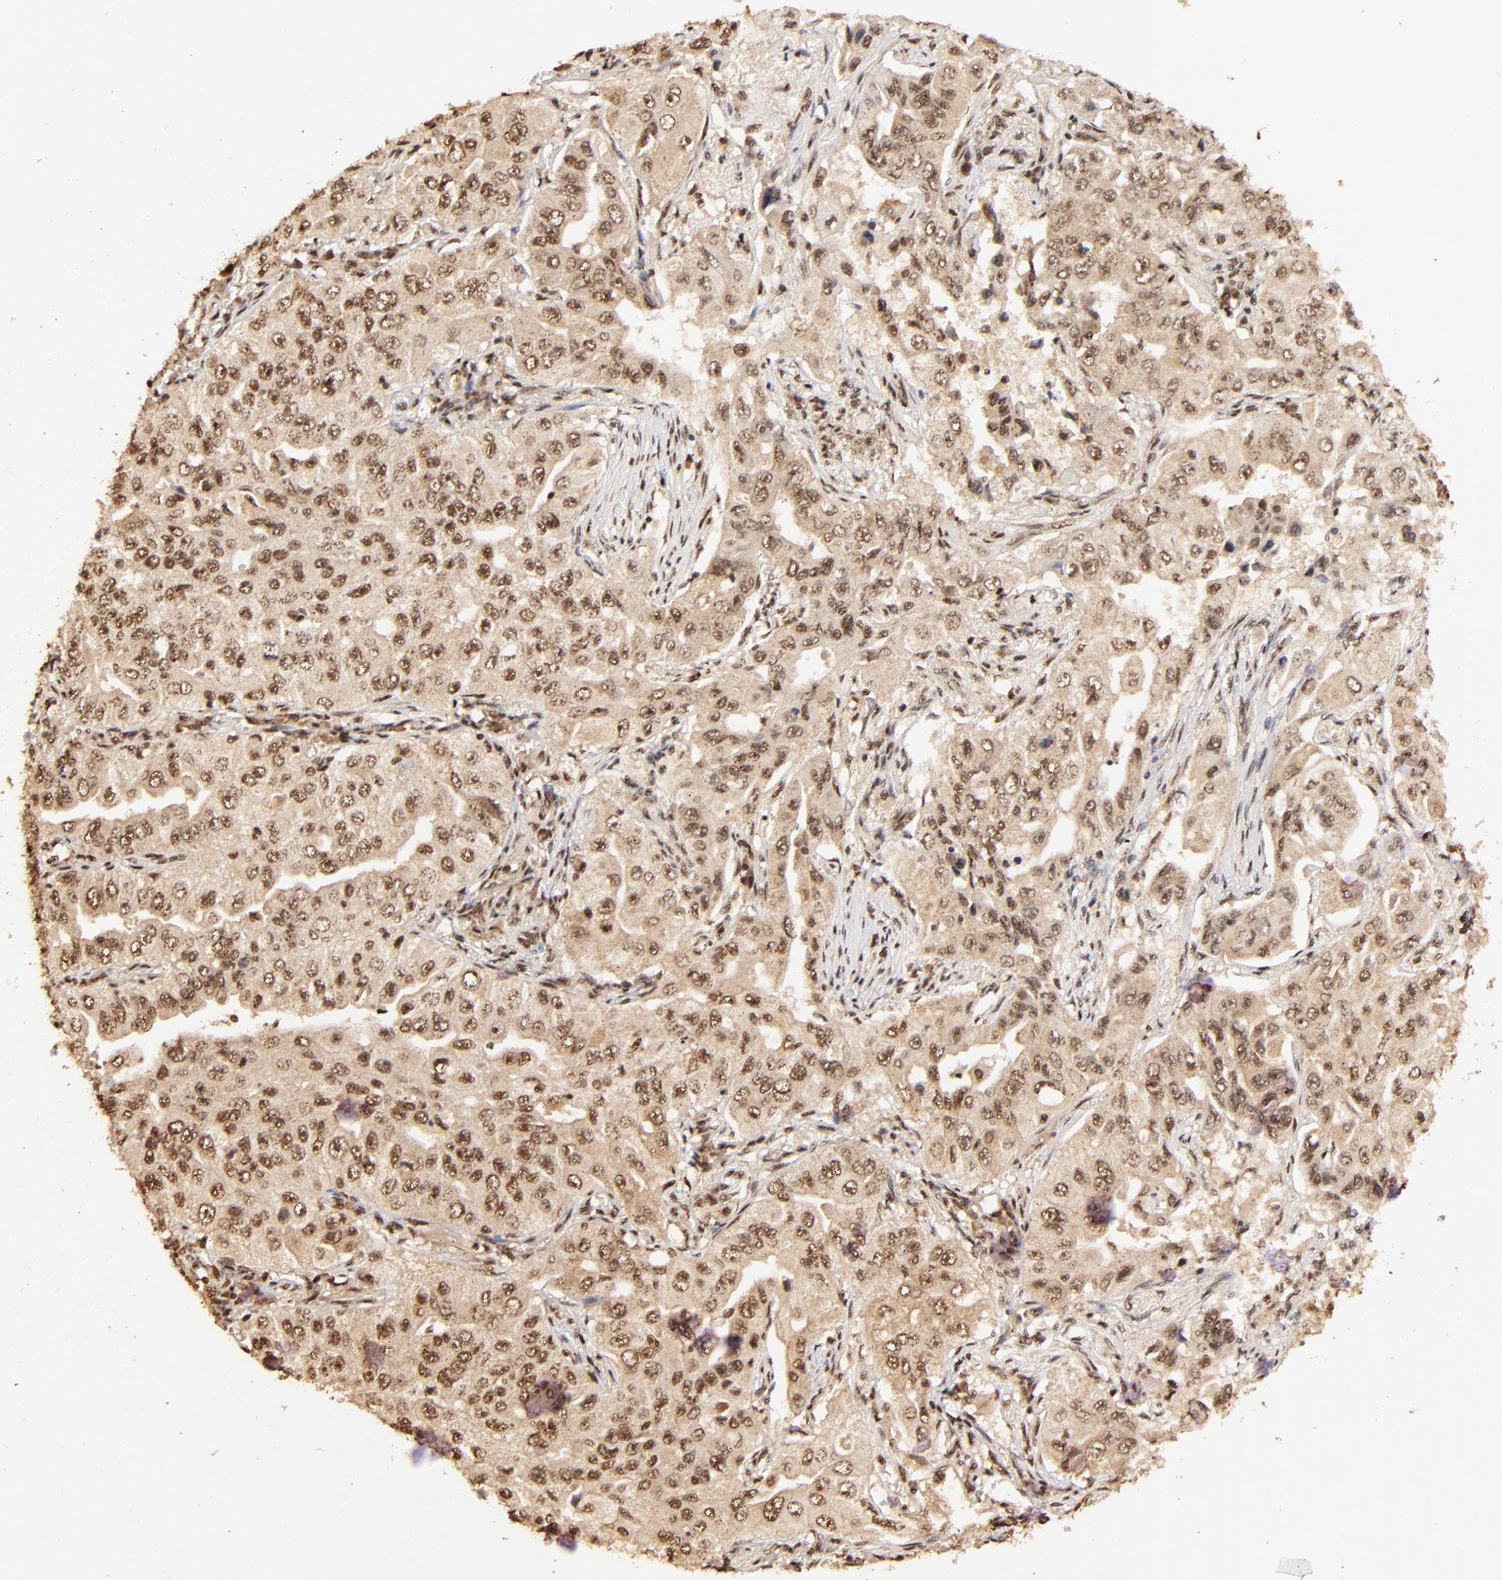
{"staining": {"intensity": "moderate", "quantity": ">75%", "location": "cytoplasmic/membranous,nuclear"}, "tissue": "lung cancer", "cell_type": "Tumor cells", "image_type": "cancer", "snomed": [{"axis": "morphology", "description": "Adenocarcinoma, NOS"}, {"axis": "topography", "description": "Lung"}], "caption": "This is a photomicrograph of immunohistochemistry (IHC) staining of lung adenocarcinoma, which shows moderate positivity in the cytoplasmic/membranous and nuclear of tumor cells.", "gene": "MED12", "patient": {"sex": "male", "age": 84}}